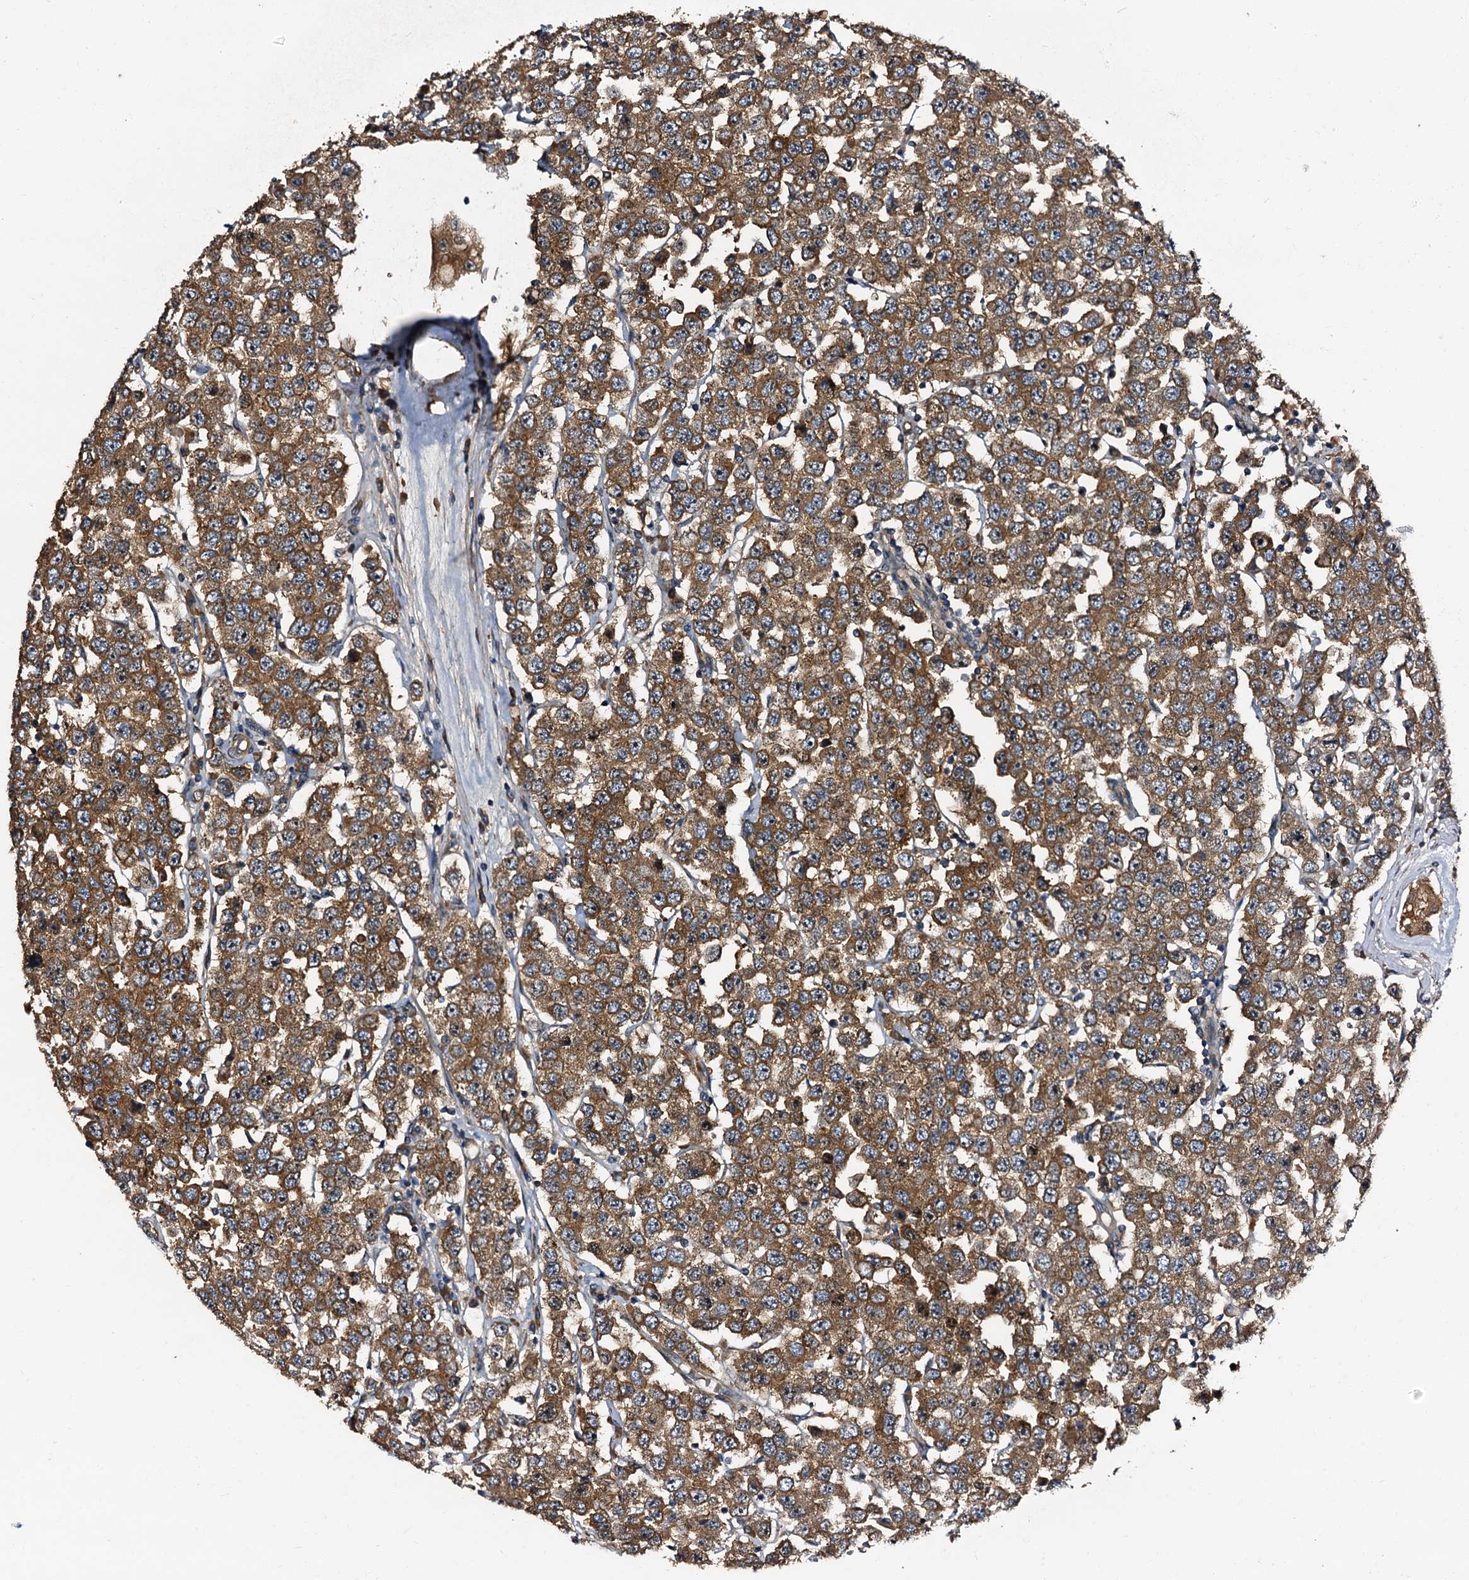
{"staining": {"intensity": "moderate", "quantity": ">75%", "location": "cytoplasmic/membranous"}, "tissue": "testis cancer", "cell_type": "Tumor cells", "image_type": "cancer", "snomed": [{"axis": "morphology", "description": "Seminoma, NOS"}, {"axis": "topography", "description": "Testis"}], "caption": "Moderate cytoplasmic/membranous staining for a protein is present in about >75% of tumor cells of testis cancer (seminoma) using immunohistochemistry (IHC).", "gene": "PEX5", "patient": {"sex": "male", "age": 28}}